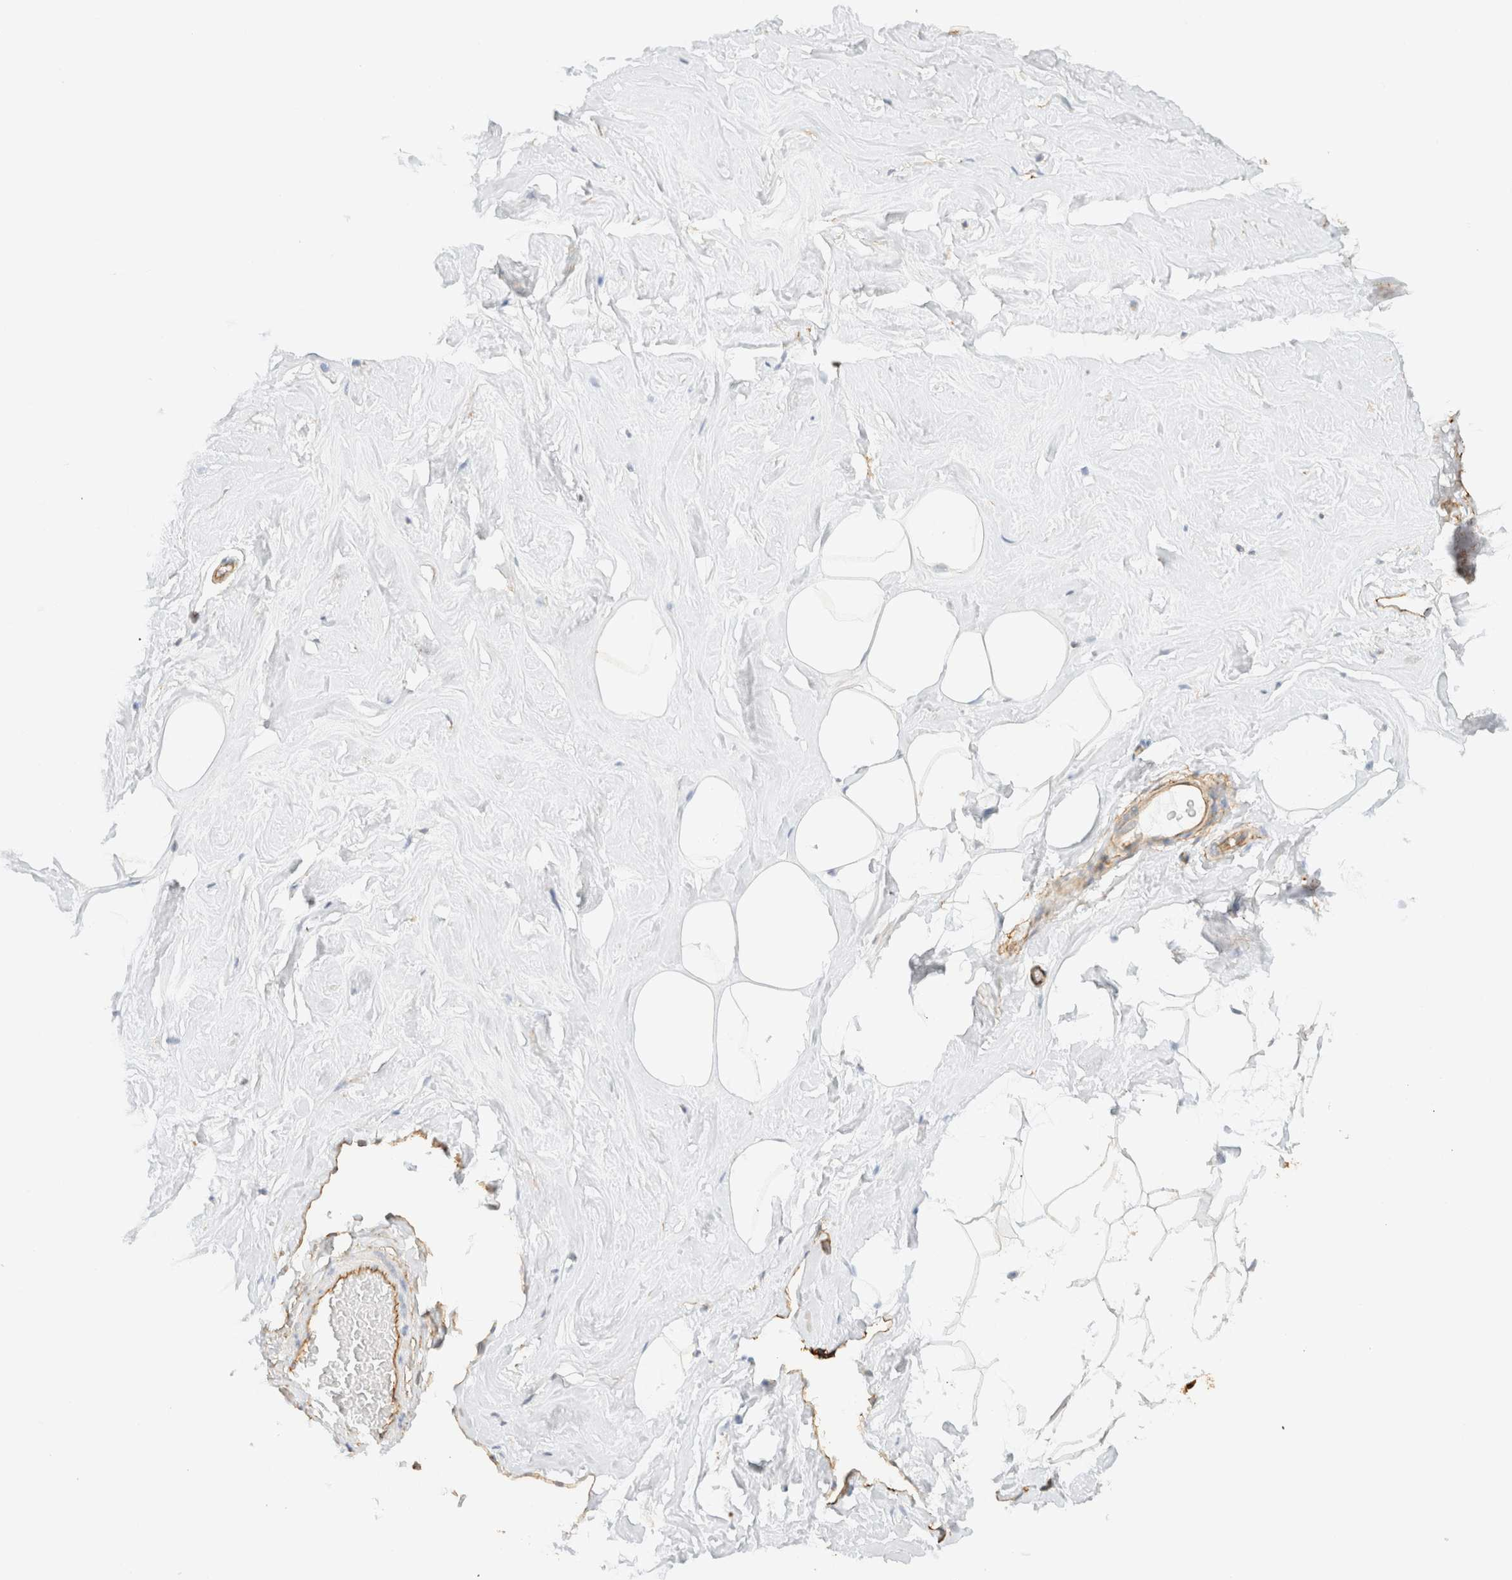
{"staining": {"intensity": "moderate", "quantity": ">75%", "location": "cytoplasmic/membranous"}, "tissue": "adipose tissue", "cell_type": "Adipocytes", "image_type": "normal", "snomed": [{"axis": "morphology", "description": "Normal tissue, NOS"}, {"axis": "morphology", "description": "Fibrosis, NOS"}, {"axis": "topography", "description": "Breast"}, {"axis": "topography", "description": "Adipose tissue"}], "caption": "Protein staining exhibits moderate cytoplasmic/membranous staining in about >75% of adipocytes in unremarkable adipose tissue. The protein of interest is shown in brown color, while the nuclei are stained blue.", "gene": "CYB5R4", "patient": {"sex": "female", "age": 39}}